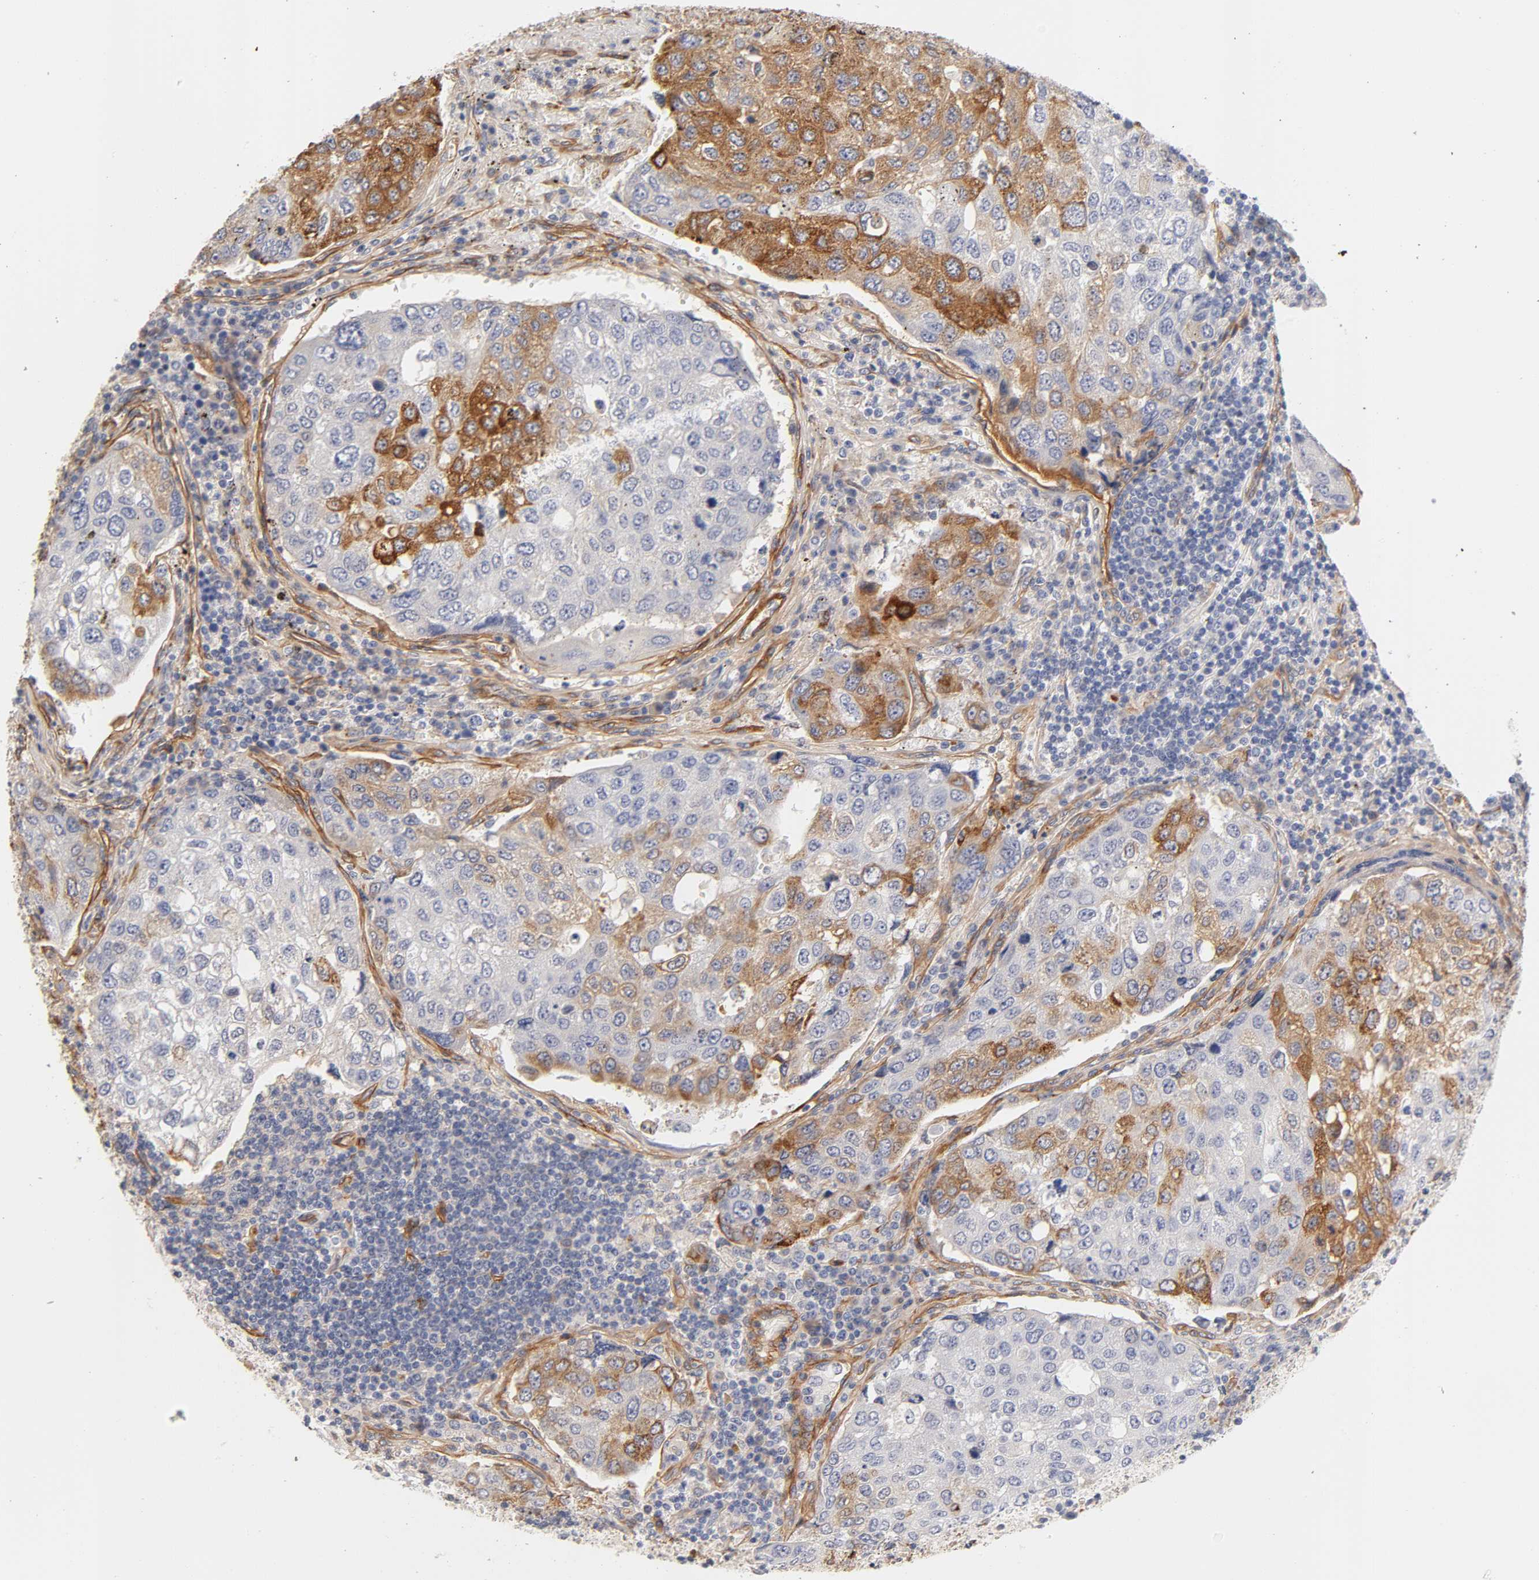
{"staining": {"intensity": "moderate", "quantity": "25%-75%", "location": "cytoplasmic/membranous"}, "tissue": "urothelial cancer", "cell_type": "Tumor cells", "image_type": "cancer", "snomed": [{"axis": "morphology", "description": "Urothelial carcinoma, High grade"}, {"axis": "topography", "description": "Lymph node"}, {"axis": "topography", "description": "Urinary bladder"}], "caption": "IHC of urothelial carcinoma (high-grade) reveals medium levels of moderate cytoplasmic/membranous expression in approximately 25%-75% of tumor cells.", "gene": "LAMB1", "patient": {"sex": "male", "age": 51}}